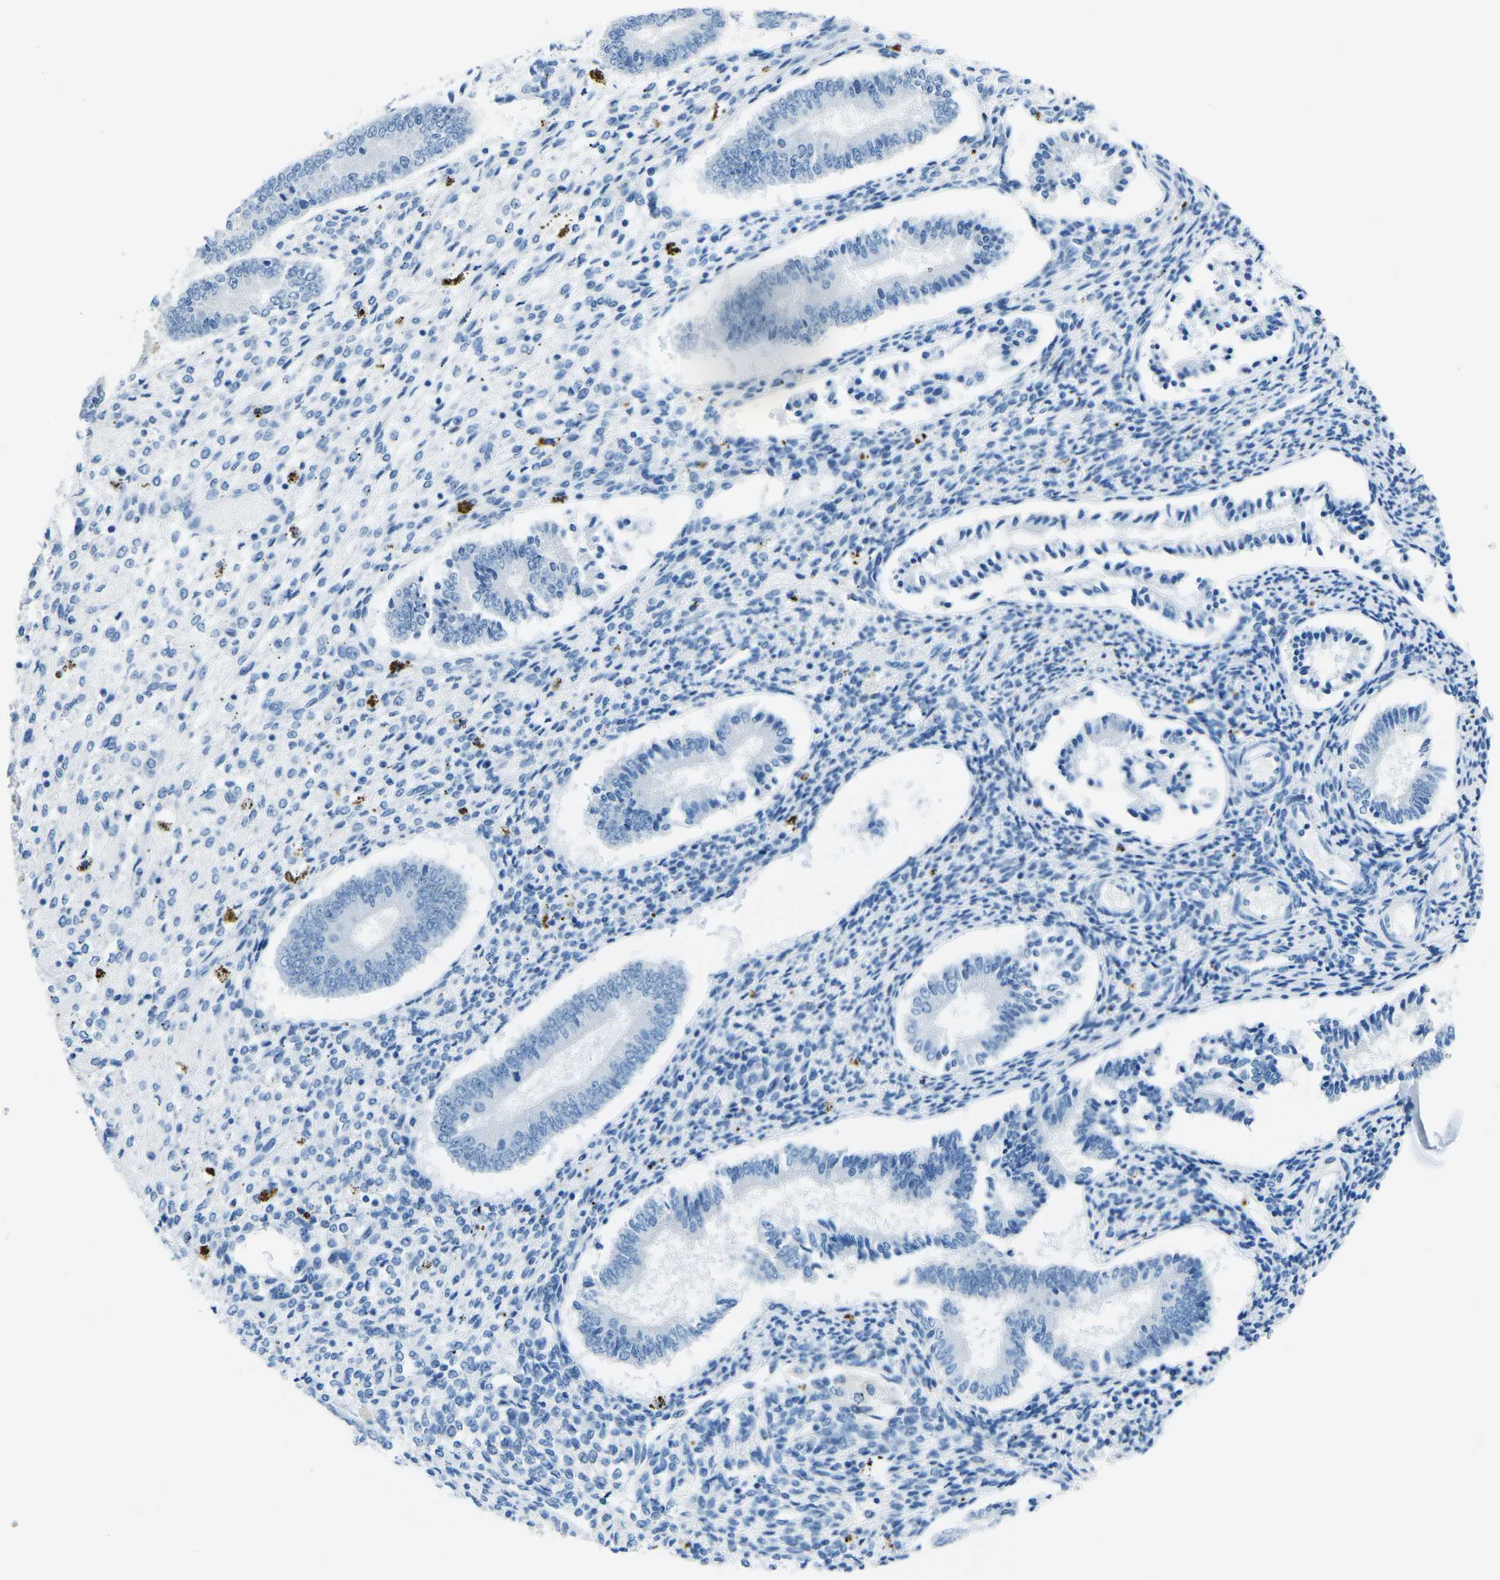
{"staining": {"intensity": "negative", "quantity": "none", "location": "none"}, "tissue": "endometrium", "cell_type": "Cells in endometrial stroma", "image_type": "normal", "snomed": [{"axis": "morphology", "description": "Normal tissue, NOS"}, {"axis": "topography", "description": "Endometrium"}], "caption": "Immunohistochemistry (IHC) of benign endometrium reveals no positivity in cells in endometrial stroma.", "gene": "MYH8", "patient": {"sex": "female", "age": 42}}